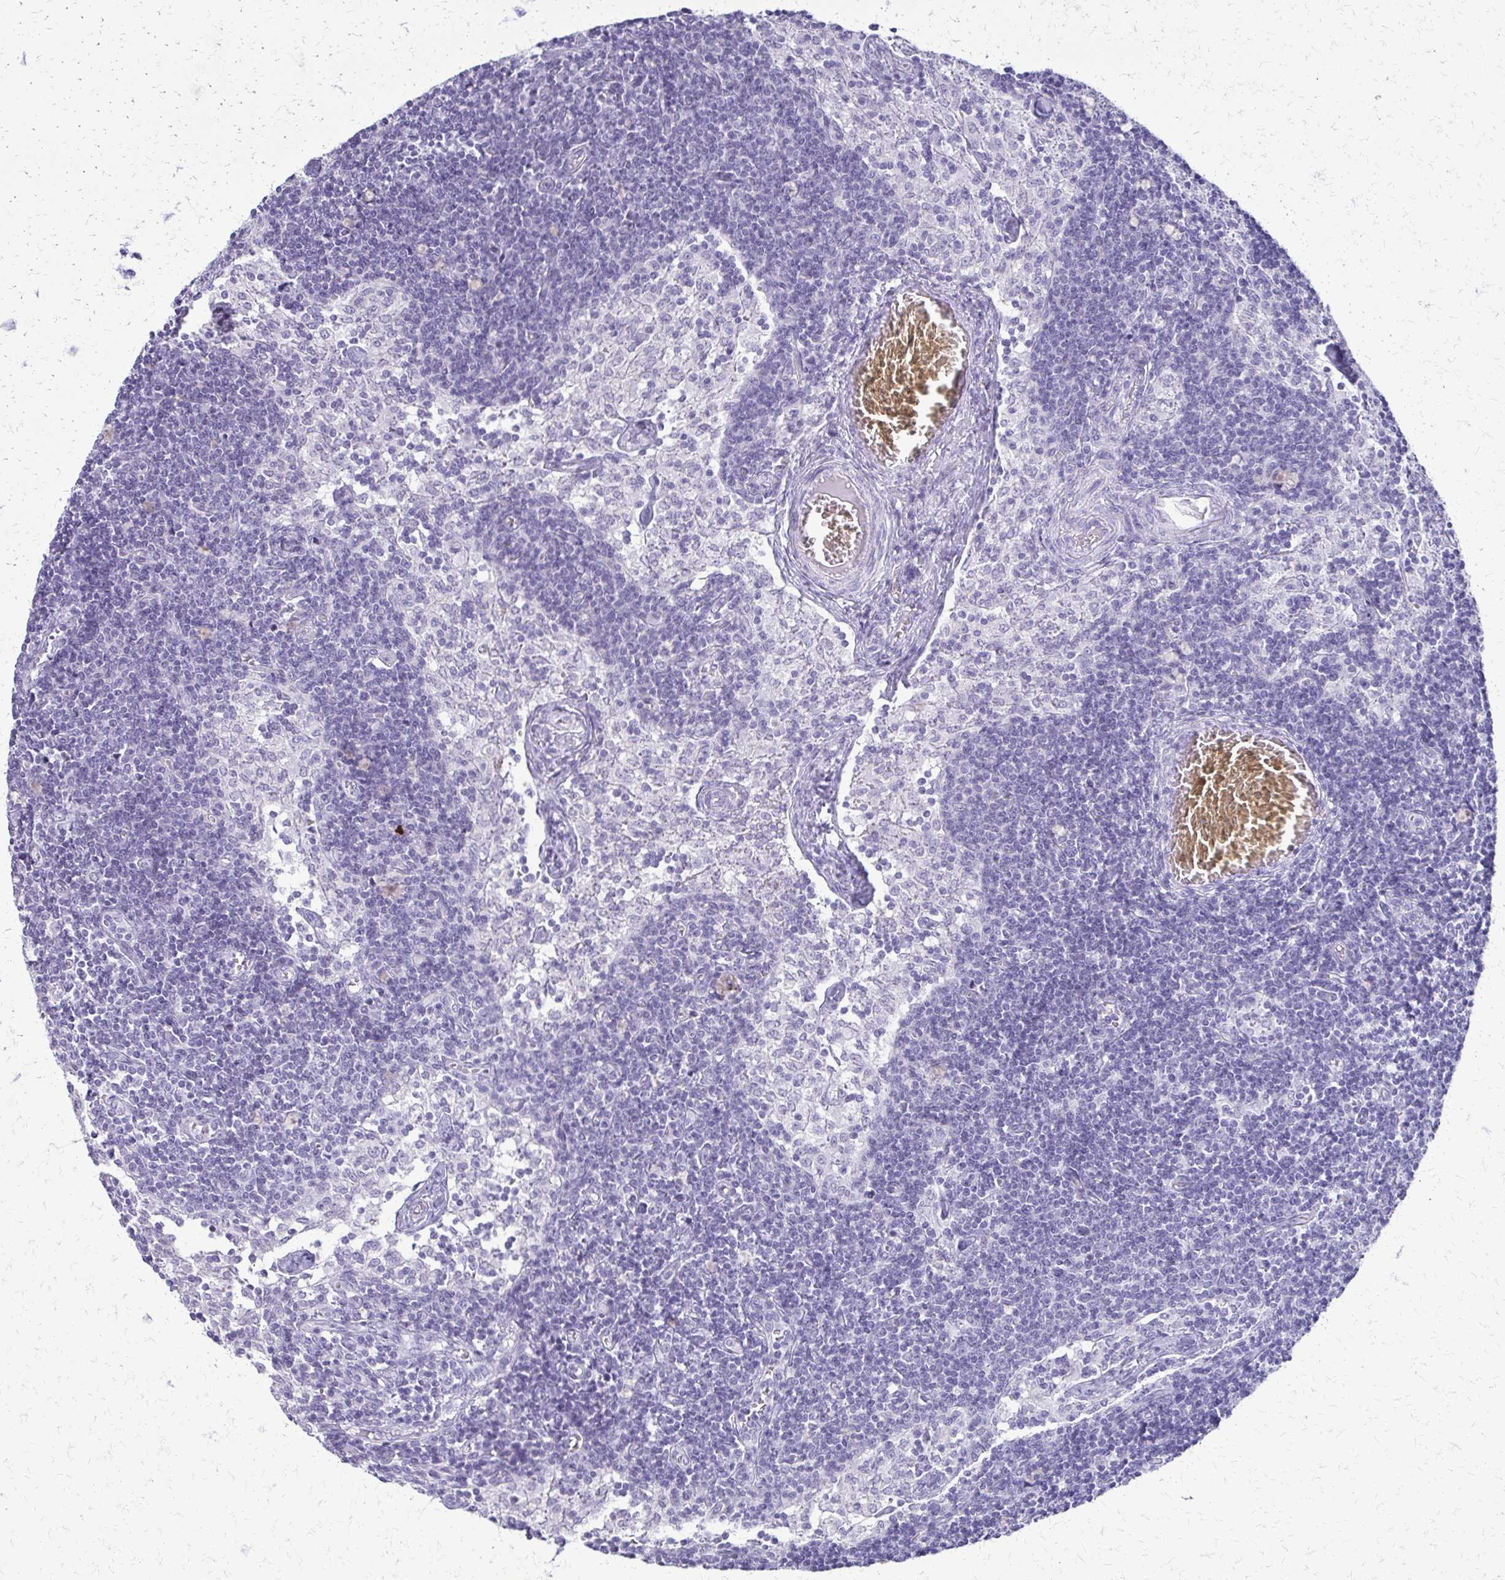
{"staining": {"intensity": "negative", "quantity": "none", "location": "none"}, "tissue": "lymph node", "cell_type": "Germinal center cells", "image_type": "normal", "snomed": [{"axis": "morphology", "description": "Normal tissue, NOS"}, {"axis": "topography", "description": "Lymph node"}], "caption": "The immunohistochemistry photomicrograph has no significant expression in germinal center cells of lymph node.", "gene": "FAM162B", "patient": {"sex": "female", "age": 31}}